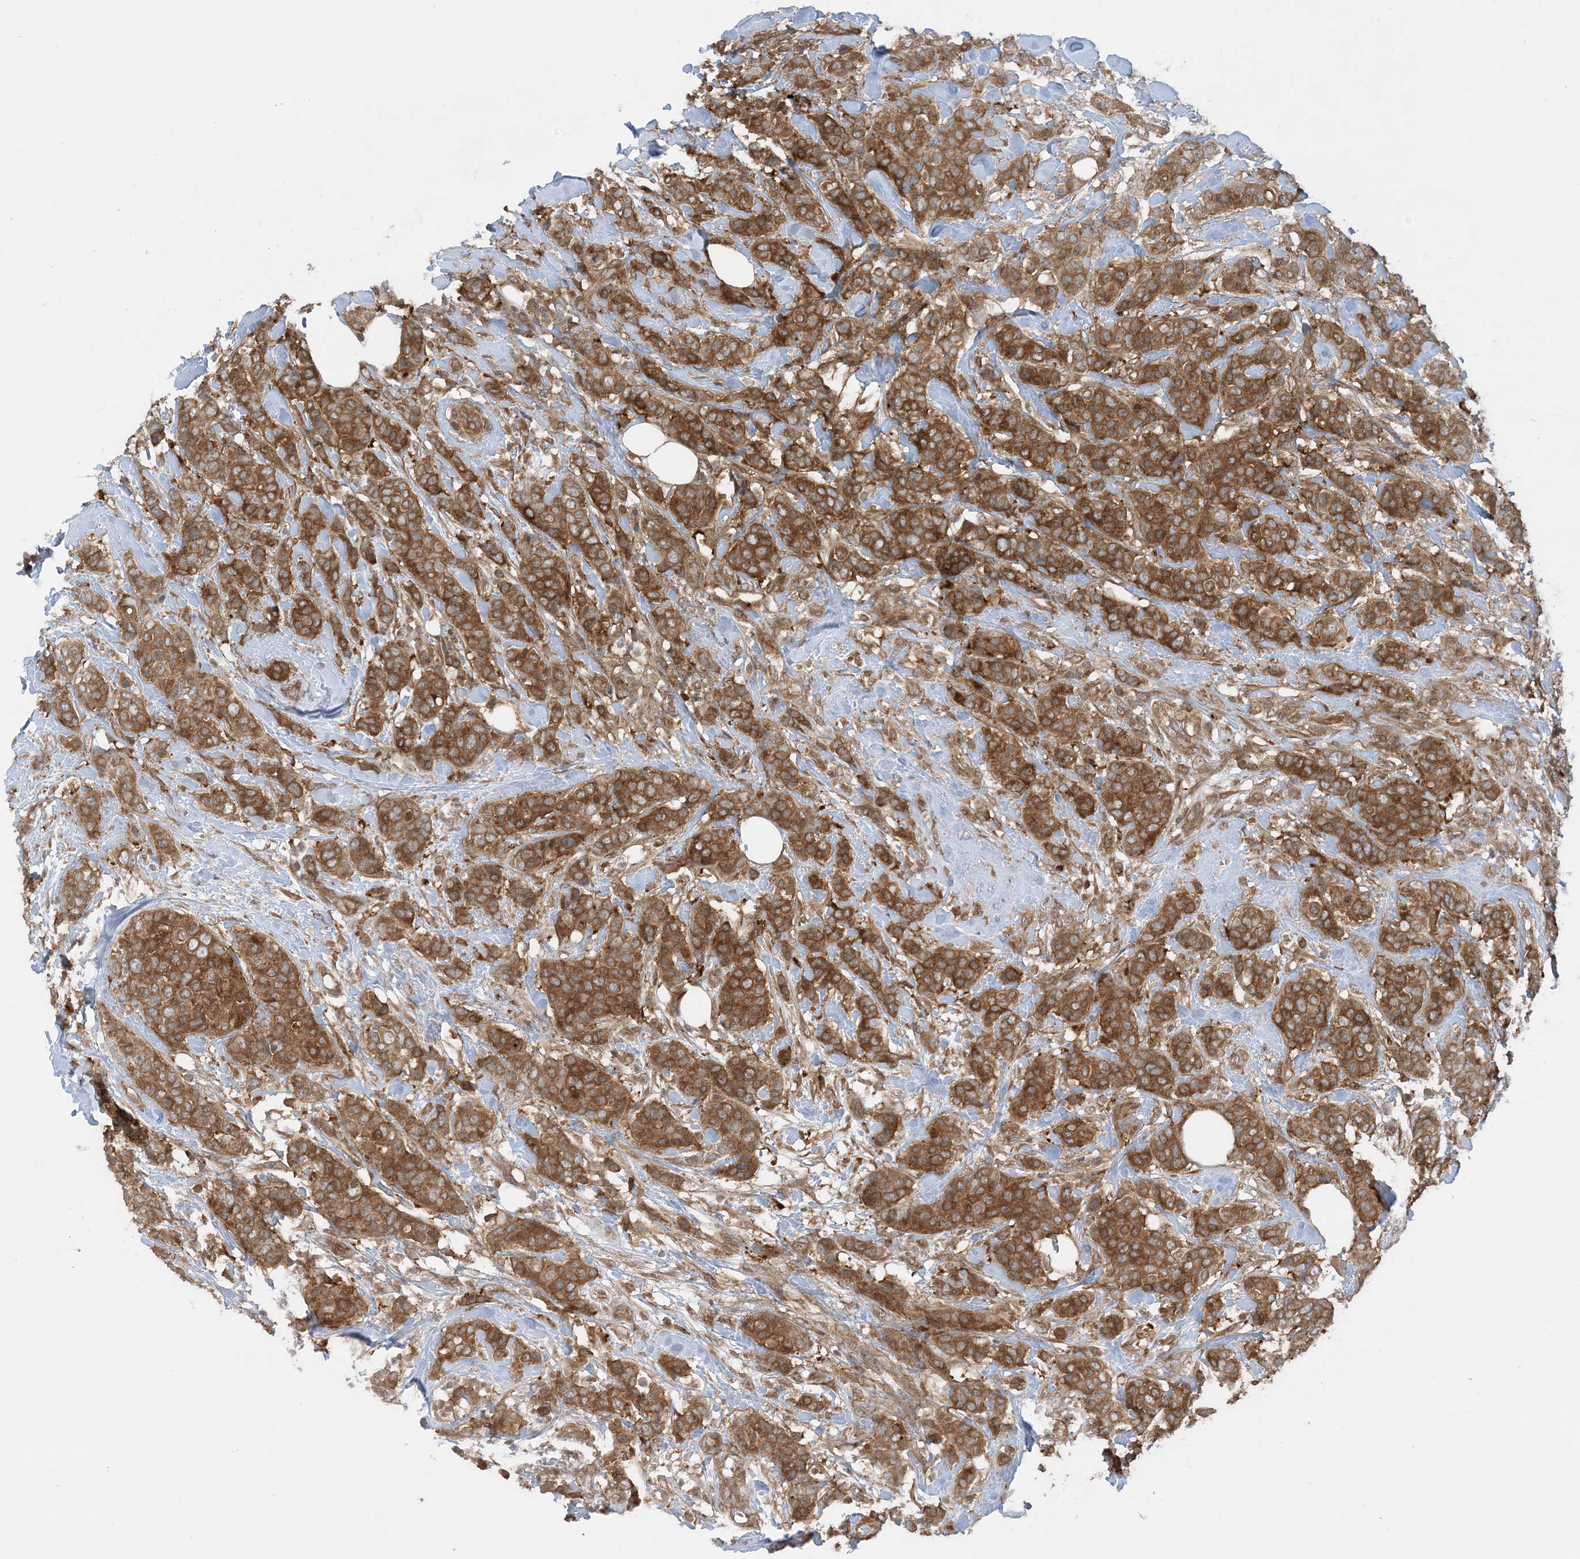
{"staining": {"intensity": "moderate", "quantity": ">75%", "location": "cytoplasmic/membranous"}, "tissue": "breast cancer", "cell_type": "Tumor cells", "image_type": "cancer", "snomed": [{"axis": "morphology", "description": "Lobular carcinoma"}, {"axis": "topography", "description": "Breast"}], "caption": "There is medium levels of moderate cytoplasmic/membranous positivity in tumor cells of lobular carcinoma (breast), as demonstrated by immunohistochemical staining (brown color).", "gene": "STAM2", "patient": {"sex": "female", "age": 51}}